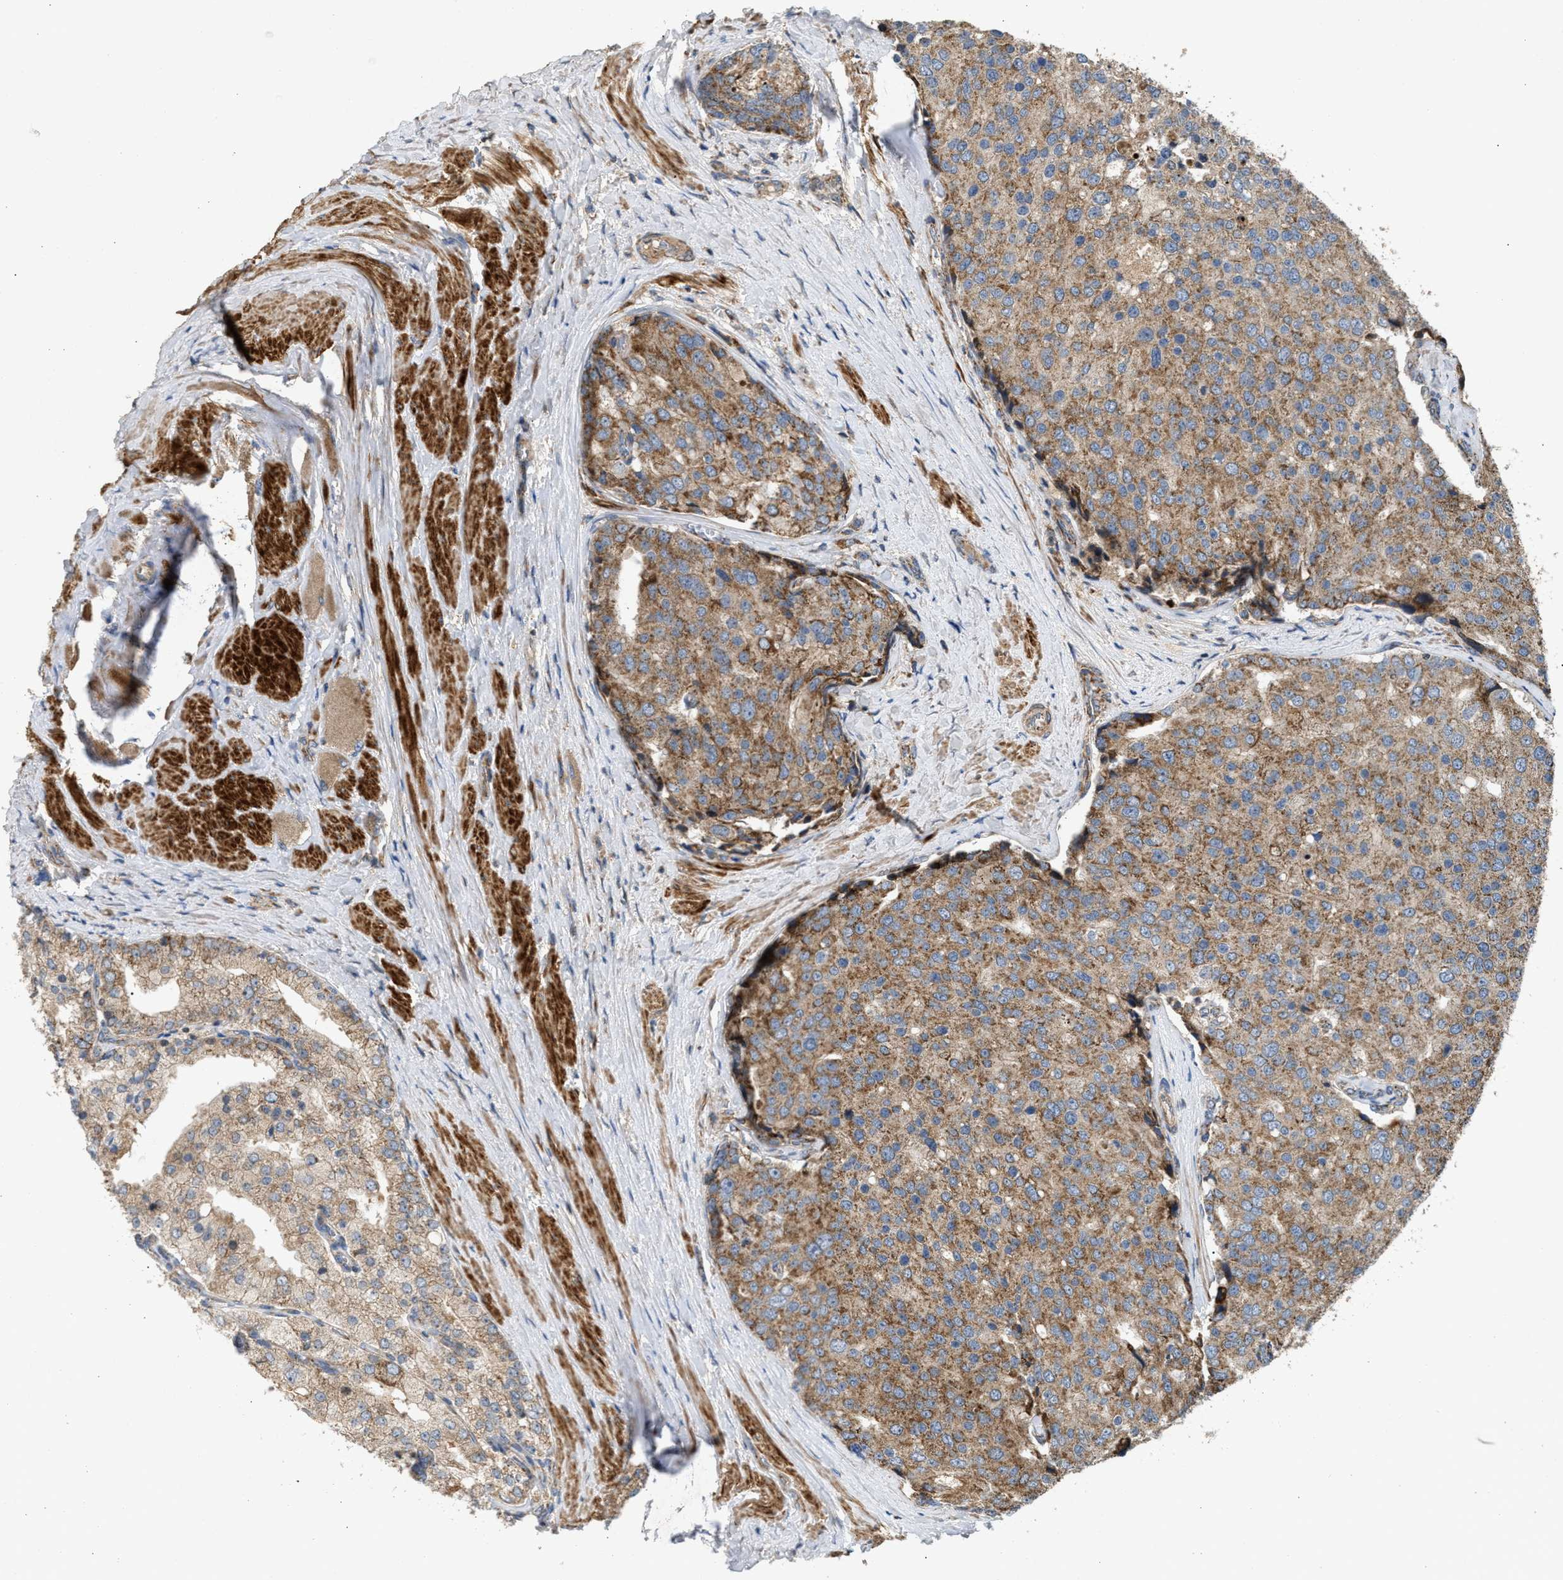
{"staining": {"intensity": "moderate", "quantity": ">75%", "location": "cytoplasmic/membranous"}, "tissue": "prostate cancer", "cell_type": "Tumor cells", "image_type": "cancer", "snomed": [{"axis": "morphology", "description": "Adenocarcinoma, High grade"}, {"axis": "topography", "description": "Prostate"}], "caption": "Prostate adenocarcinoma (high-grade) stained for a protein (brown) demonstrates moderate cytoplasmic/membranous positive expression in about >75% of tumor cells.", "gene": "TACO1", "patient": {"sex": "male", "age": 50}}